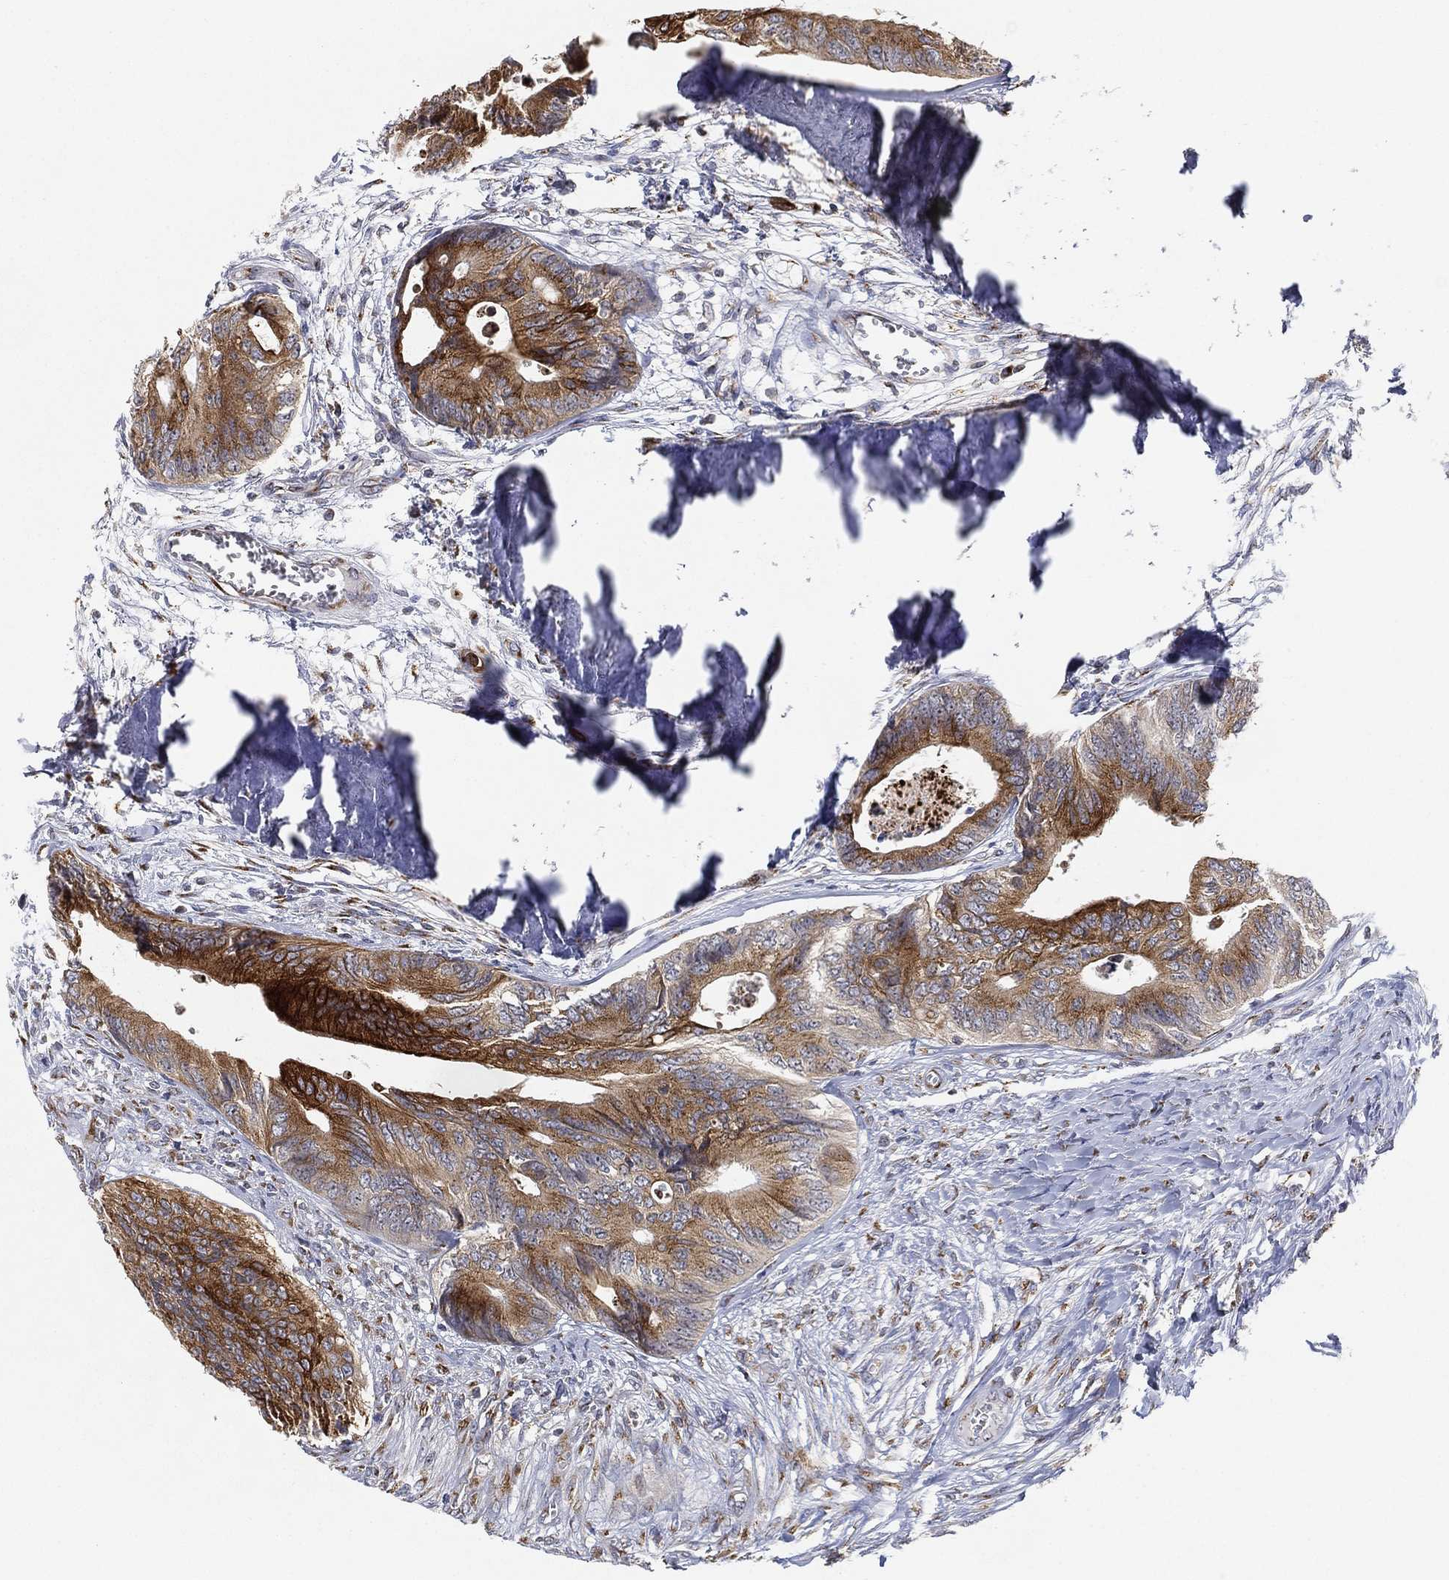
{"staining": {"intensity": "strong", "quantity": ">75%", "location": "cytoplasmic/membranous"}, "tissue": "colorectal cancer", "cell_type": "Tumor cells", "image_type": "cancer", "snomed": [{"axis": "morphology", "description": "Normal tissue, NOS"}, {"axis": "morphology", "description": "Adenocarcinoma, NOS"}, {"axis": "topography", "description": "Colon"}], "caption": "A high amount of strong cytoplasmic/membranous positivity is seen in approximately >75% of tumor cells in adenocarcinoma (colorectal) tissue.", "gene": "TICAM1", "patient": {"sex": "male", "age": 65}}